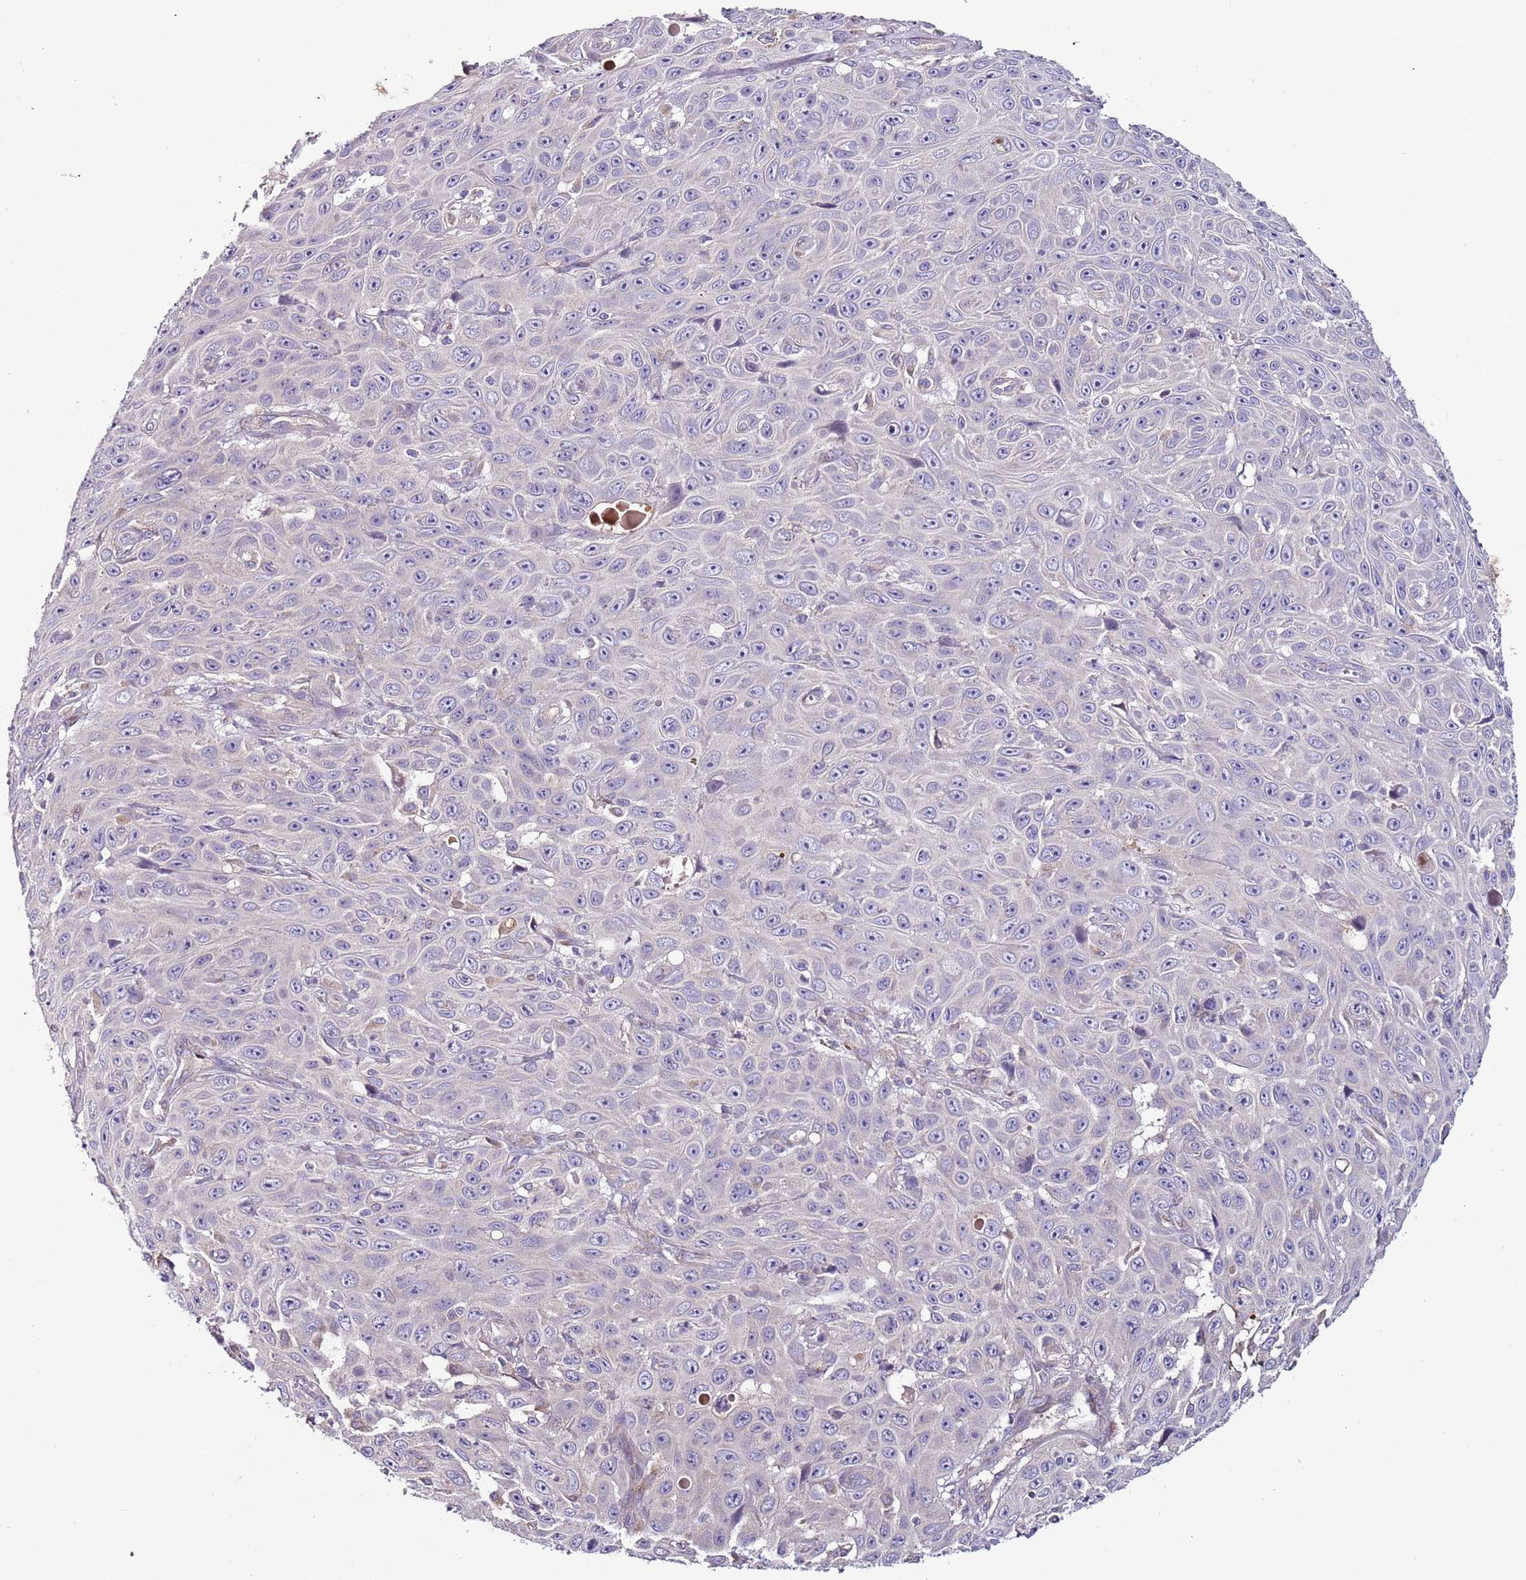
{"staining": {"intensity": "negative", "quantity": "none", "location": "none"}, "tissue": "skin cancer", "cell_type": "Tumor cells", "image_type": "cancer", "snomed": [{"axis": "morphology", "description": "Squamous cell carcinoma, NOS"}, {"axis": "topography", "description": "Skin"}], "caption": "Immunohistochemistry histopathology image of human skin squamous cell carcinoma stained for a protein (brown), which displays no positivity in tumor cells.", "gene": "FAM20A", "patient": {"sex": "male", "age": 82}}